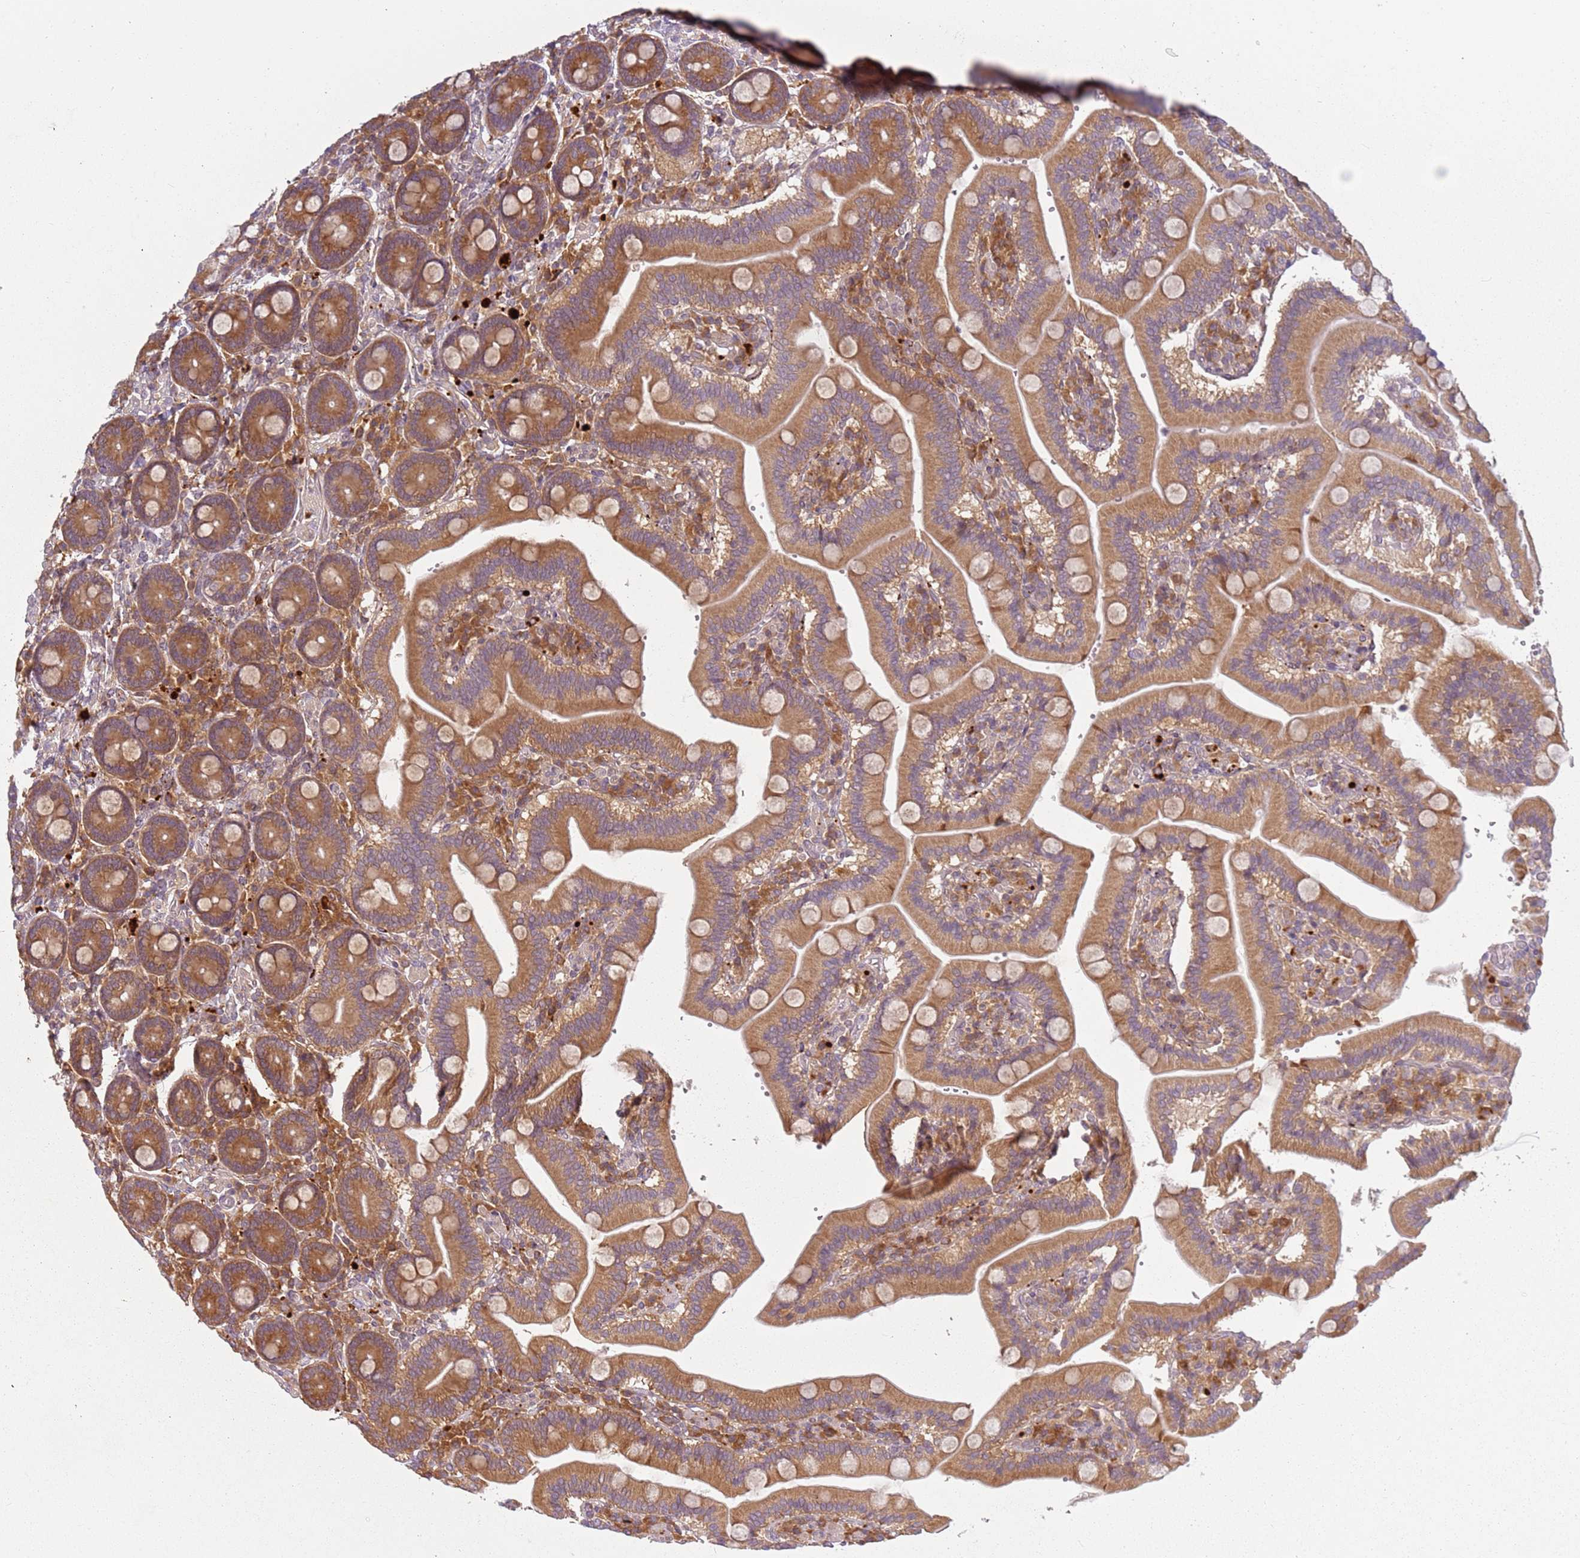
{"staining": {"intensity": "strong", "quantity": ">75%", "location": "cytoplasmic/membranous"}, "tissue": "duodenum", "cell_type": "Glandular cells", "image_type": "normal", "snomed": [{"axis": "morphology", "description": "Normal tissue, NOS"}, {"axis": "topography", "description": "Duodenum"}], "caption": "Duodenum stained with a brown dye shows strong cytoplasmic/membranous positive expression in approximately >75% of glandular cells.", "gene": "RPS28", "patient": {"sex": "female", "age": 62}}